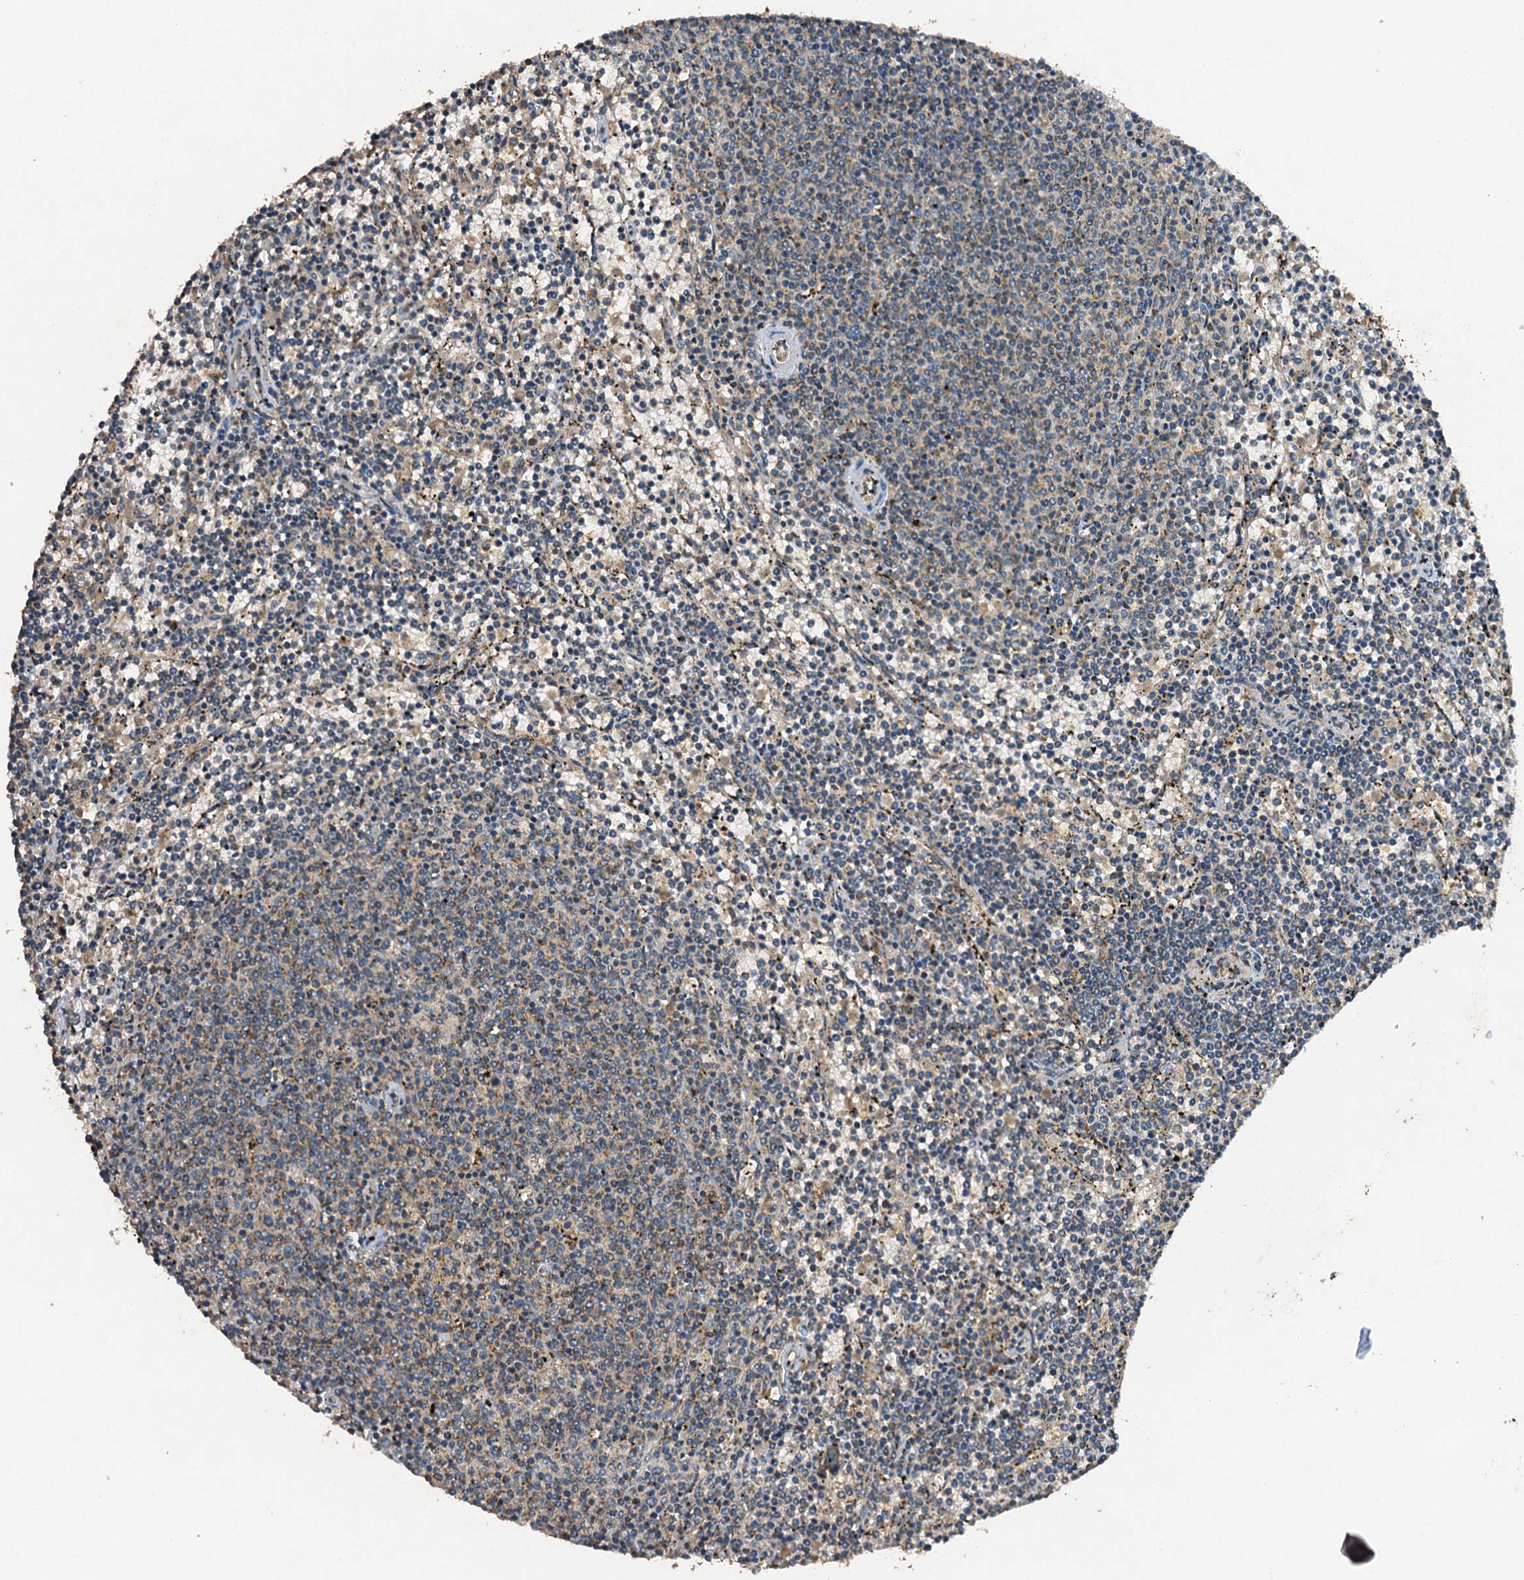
{"staining": {"intensity": "negative", "quantity": "none", "location": "none"}, "tissue": "lymphoma", "cell_type": "Tumor cells", "image_type": "cancer", "snomed": [{"axis": "morphology", "description": "Malignant lymphoma, non-Hodgkin's type, Low grade"}, {"axis": "topography", "description": "Spleen"}], "caption": "High magnification brightfield microscopy of malignant lymphoma, non-Hodgkin's type (low-grade) stained with DAB (brown) and counterstained with hematoxylin (blue): tumor cells show no significant expression. Nuclei are stained in blue.", "gene": "NDUFA13", "patient": {"sex": "female", "age": 50}}